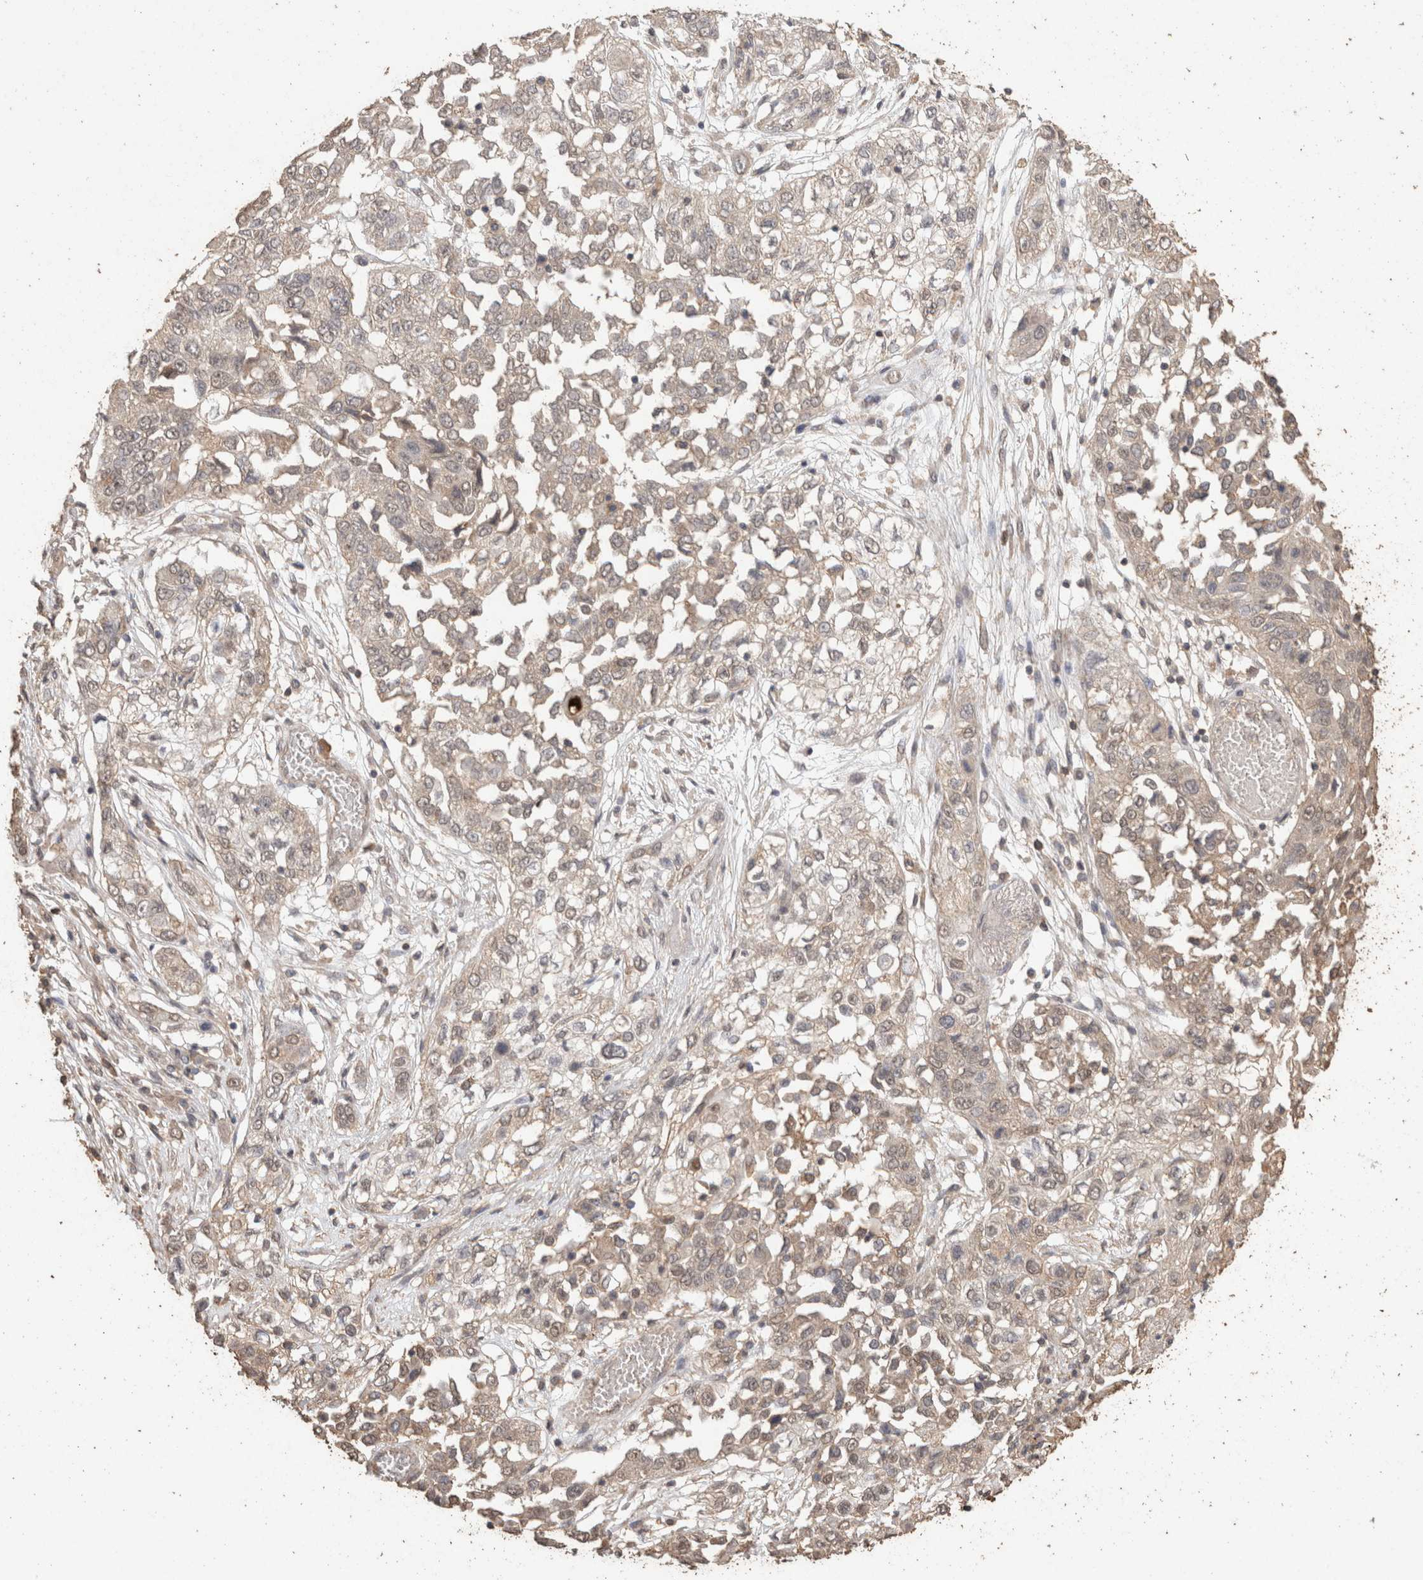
{"staining": {"intensity": "weak", "quantity": "<25%", "location": "cytoplasmic/membranous"}, "tissue": "lung cancer", "cell_type": "Tumor cells", "image_type": "cancer", "snomed": [{"axis": "morphology", "description": "Squamous cell carcinoma, NOS"}, {"axis": "topography", "description": "Lung"}], "caption": "This is an immunohistochemistry (IHC) histopathology image of human squamous cell carcinoma (lung). There is no expression in tumor cells.", "gene": "CX3CL1", "patient": {"sex": "male", "age": 71}}